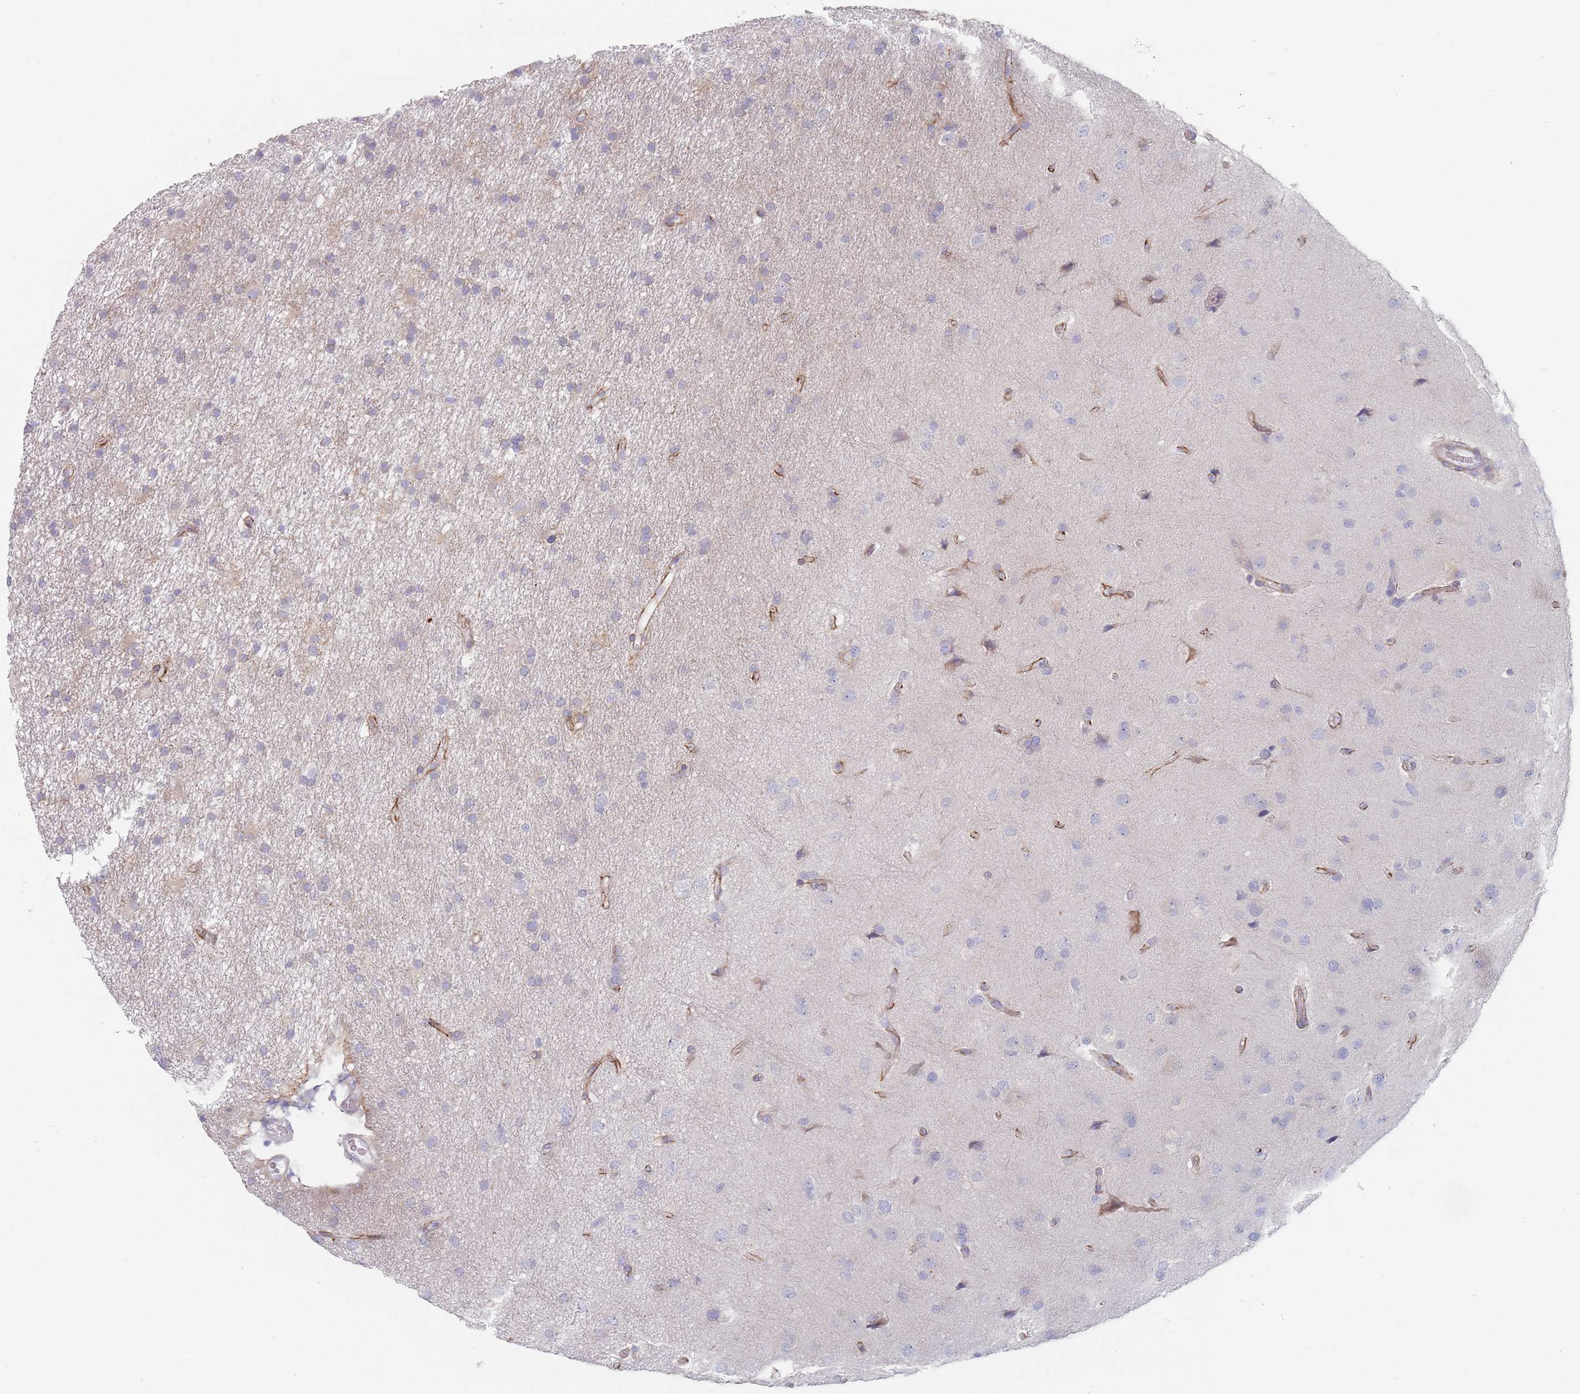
{"staining": {"intensity": "negative", "quantity": "none", "location": "none"}, "tissue": "glioma", "cell_type": "Tumor cells", "image_type": "cancer", "snomed": [{"axis": "morphology", "description": "Glioma, malignant, High grade"}, {"axis": "topography", "description": "Brain"}], "caption": "IHC of malignant high-grade glioma demonstrates no positivity in tumor cells.", "gene": "ERBIN", "patient": {"sex": "male", "age": 77}}